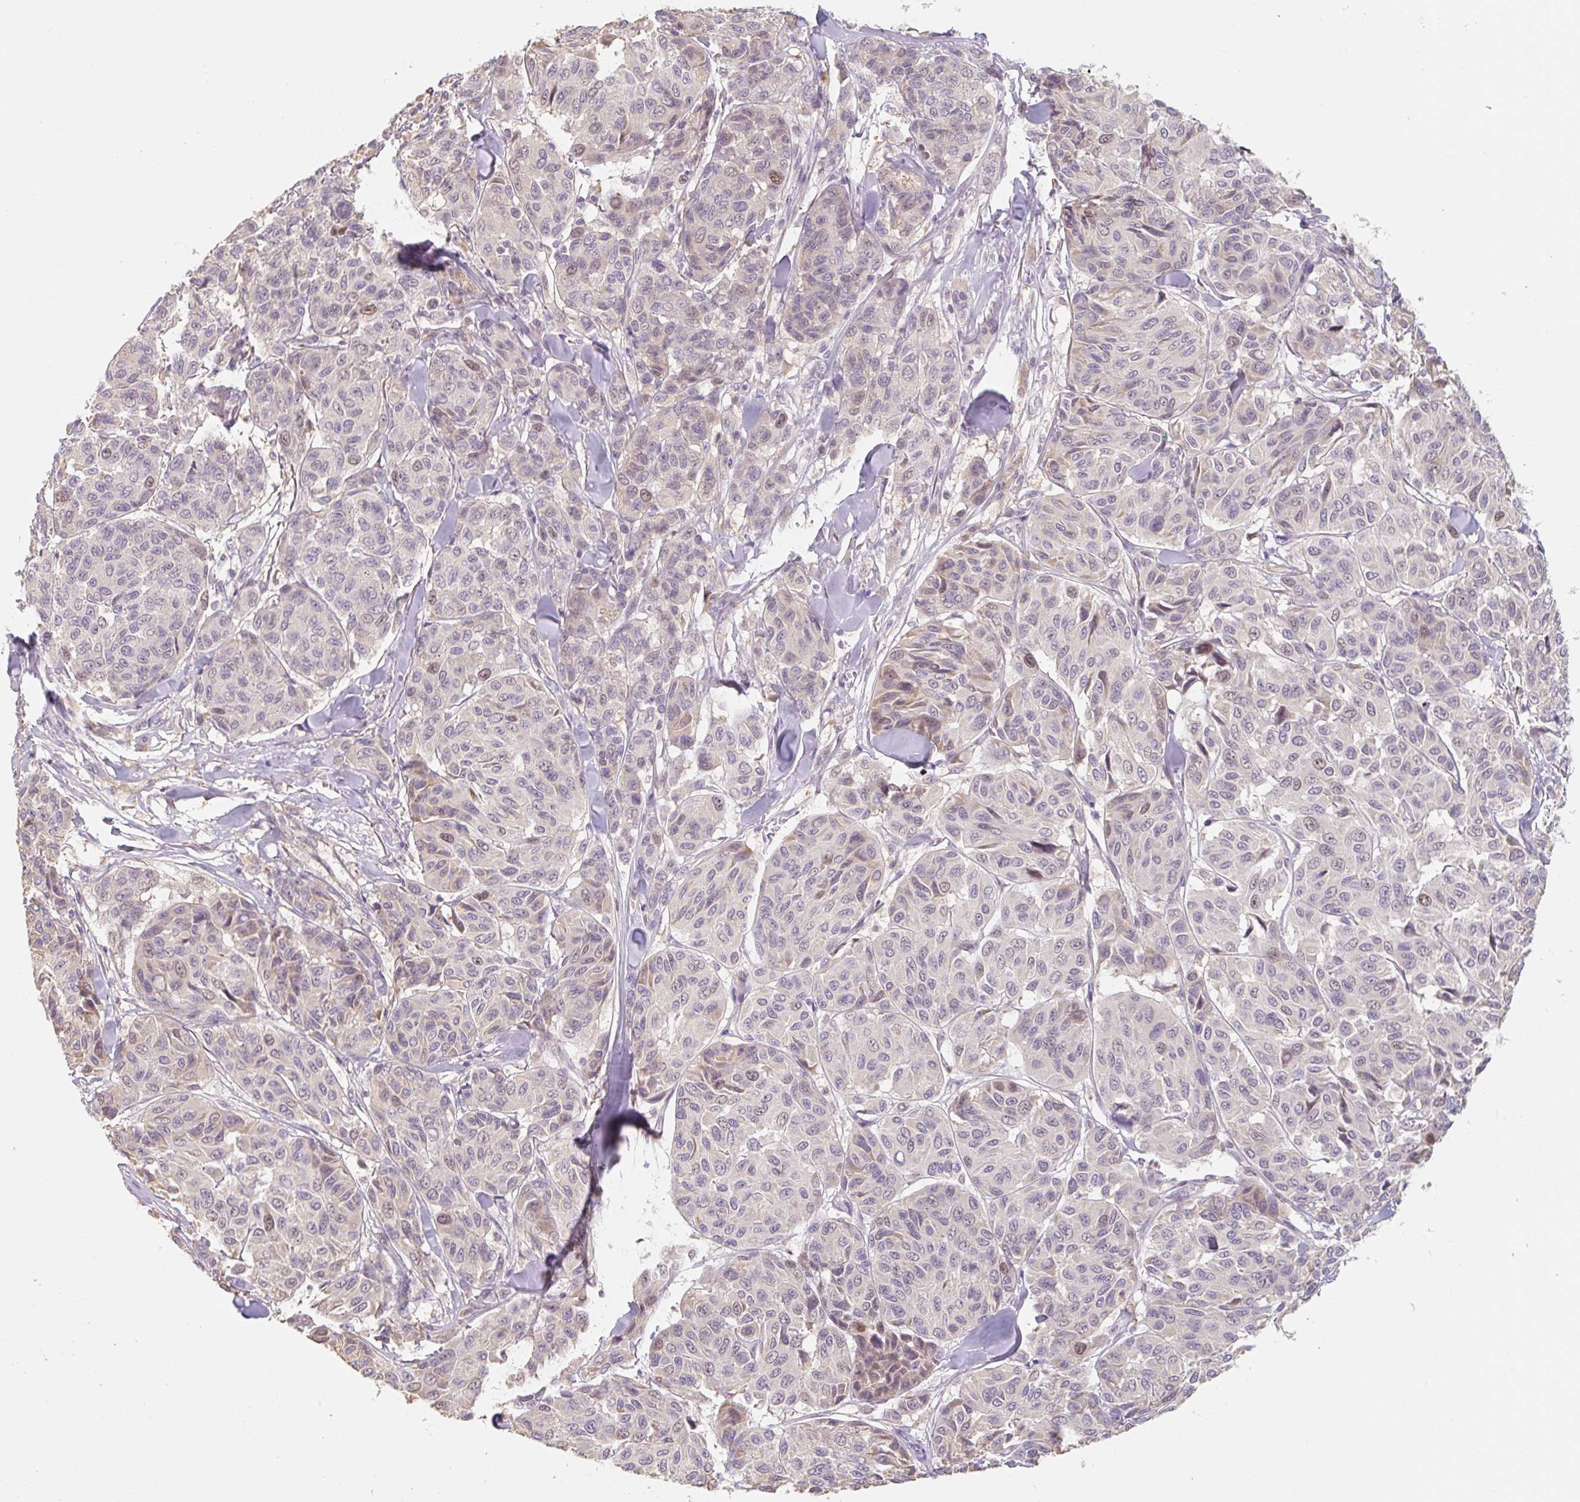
{"staining": {"intensity": "weak", "quantity": "25%-75%", "location": "cytoplasmic/membranous,nuclear"}, "tissue": "melanoma", "cell_type": "Tumor cells", "image_type": "cancer", "snomed": [{"axis": "morphology", "description": "Malignant melanoma, NOS"}, {"axis": "topography", "description": "Skin"}], "caption": "This is an image of immunohistochemistry (IHC) staining of melanoma, which shows weak expression in the cytoplasmic/membranous and nuclear of tumor cells.", "gene": "MIA2", "patient": {"sex": "female", "age": 66}}